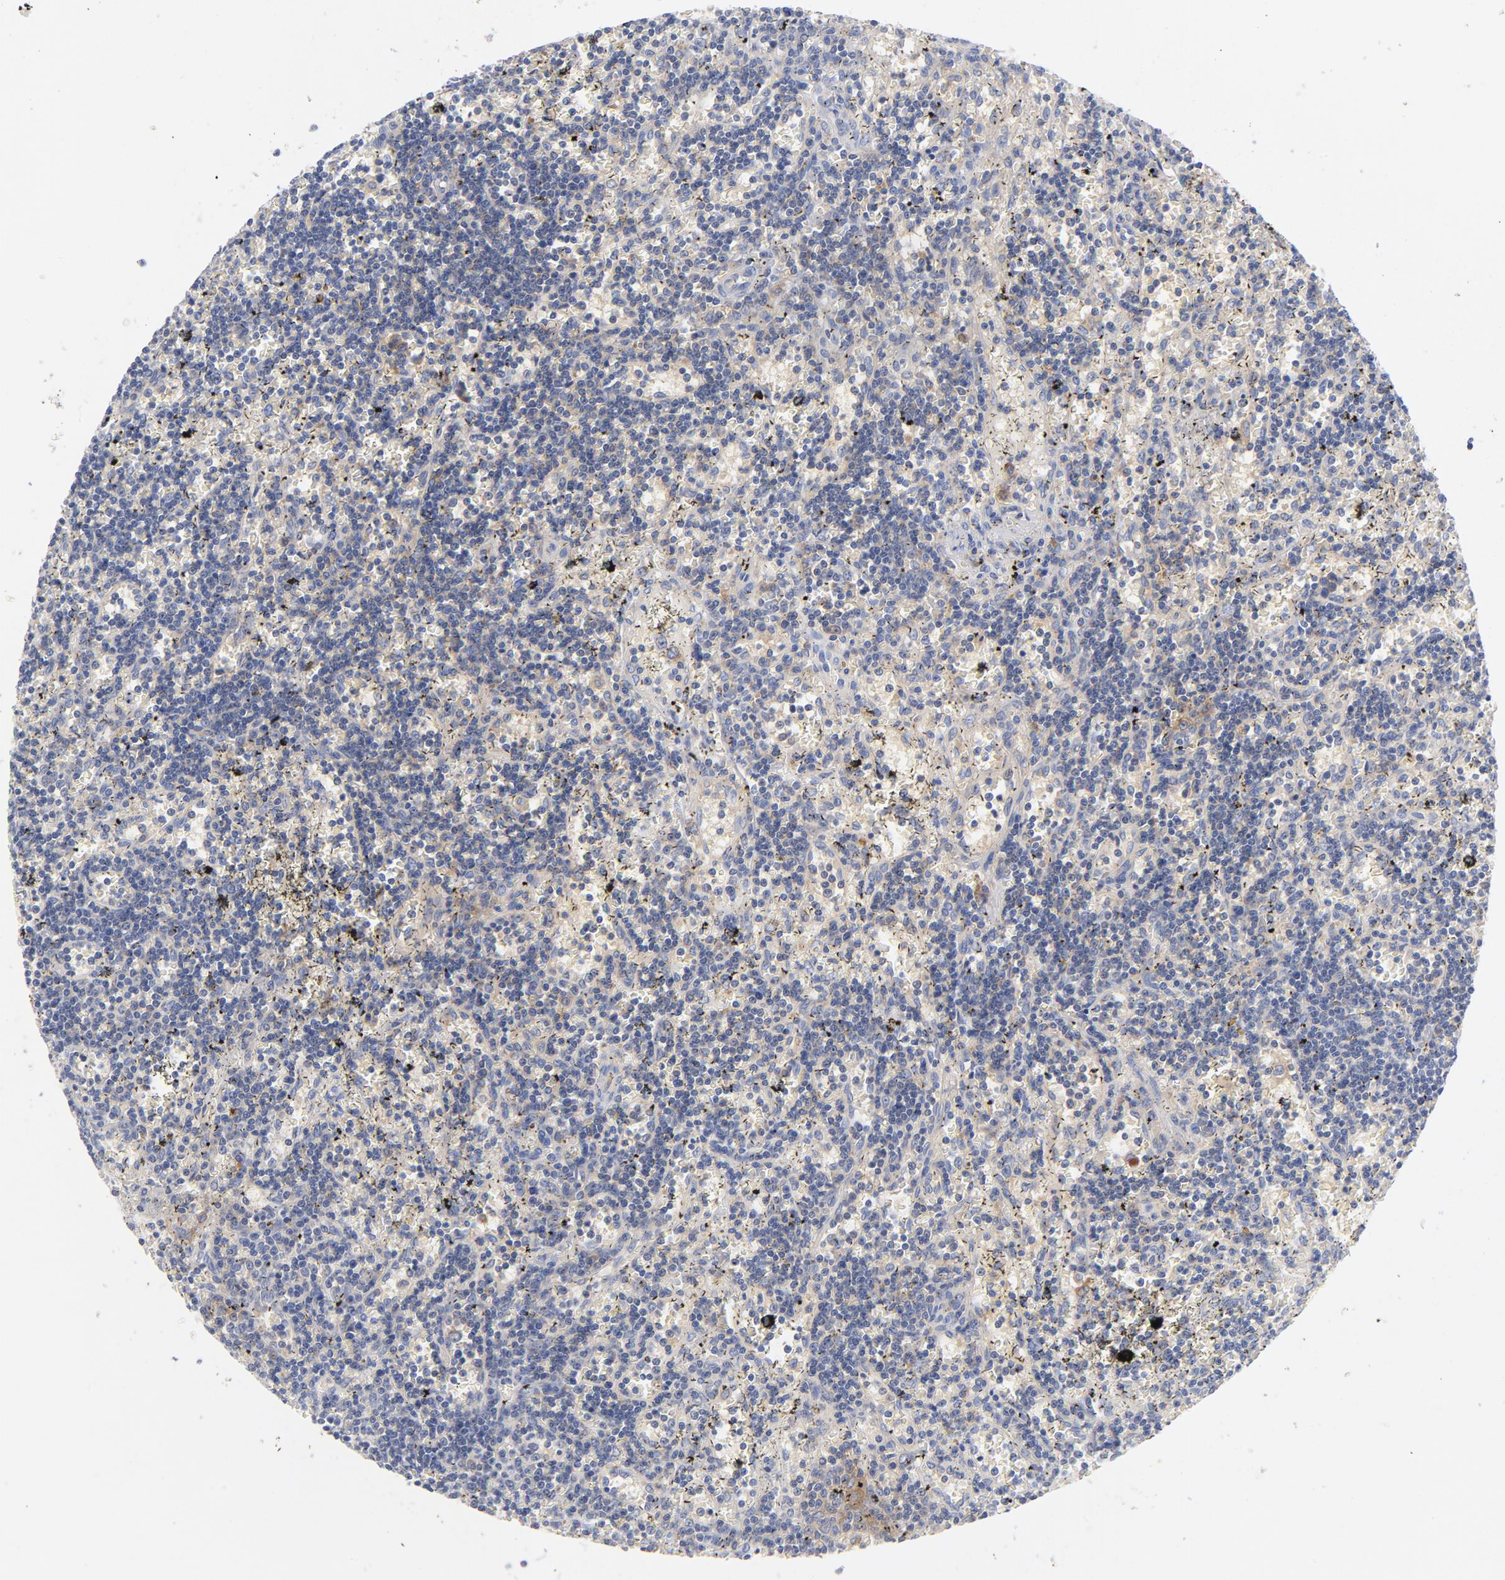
{"staining": {"intensity": "negative", "quantity": "none", "location": "none"}, "tissue": "lymphoma", "cell_type": "Tumor cells", "image_type": "cancer", "snomed": [{"axis": "morphology", "description": "Malignant lymphoma, non-Hodgkin's type, Low grade"}, {"axis": "topography", "description": "Spleen"}], "caption": "Tumor cells are negative for protein expression in human lymphoma. (Stains: DAB (3,3'-diaminobenzidine) IHC with hematoxylin counter stain, Microscopy: brightfield microscopy at high magnification).", "gene": "CD86", "patient": {"sex": "male", "age": 60}}